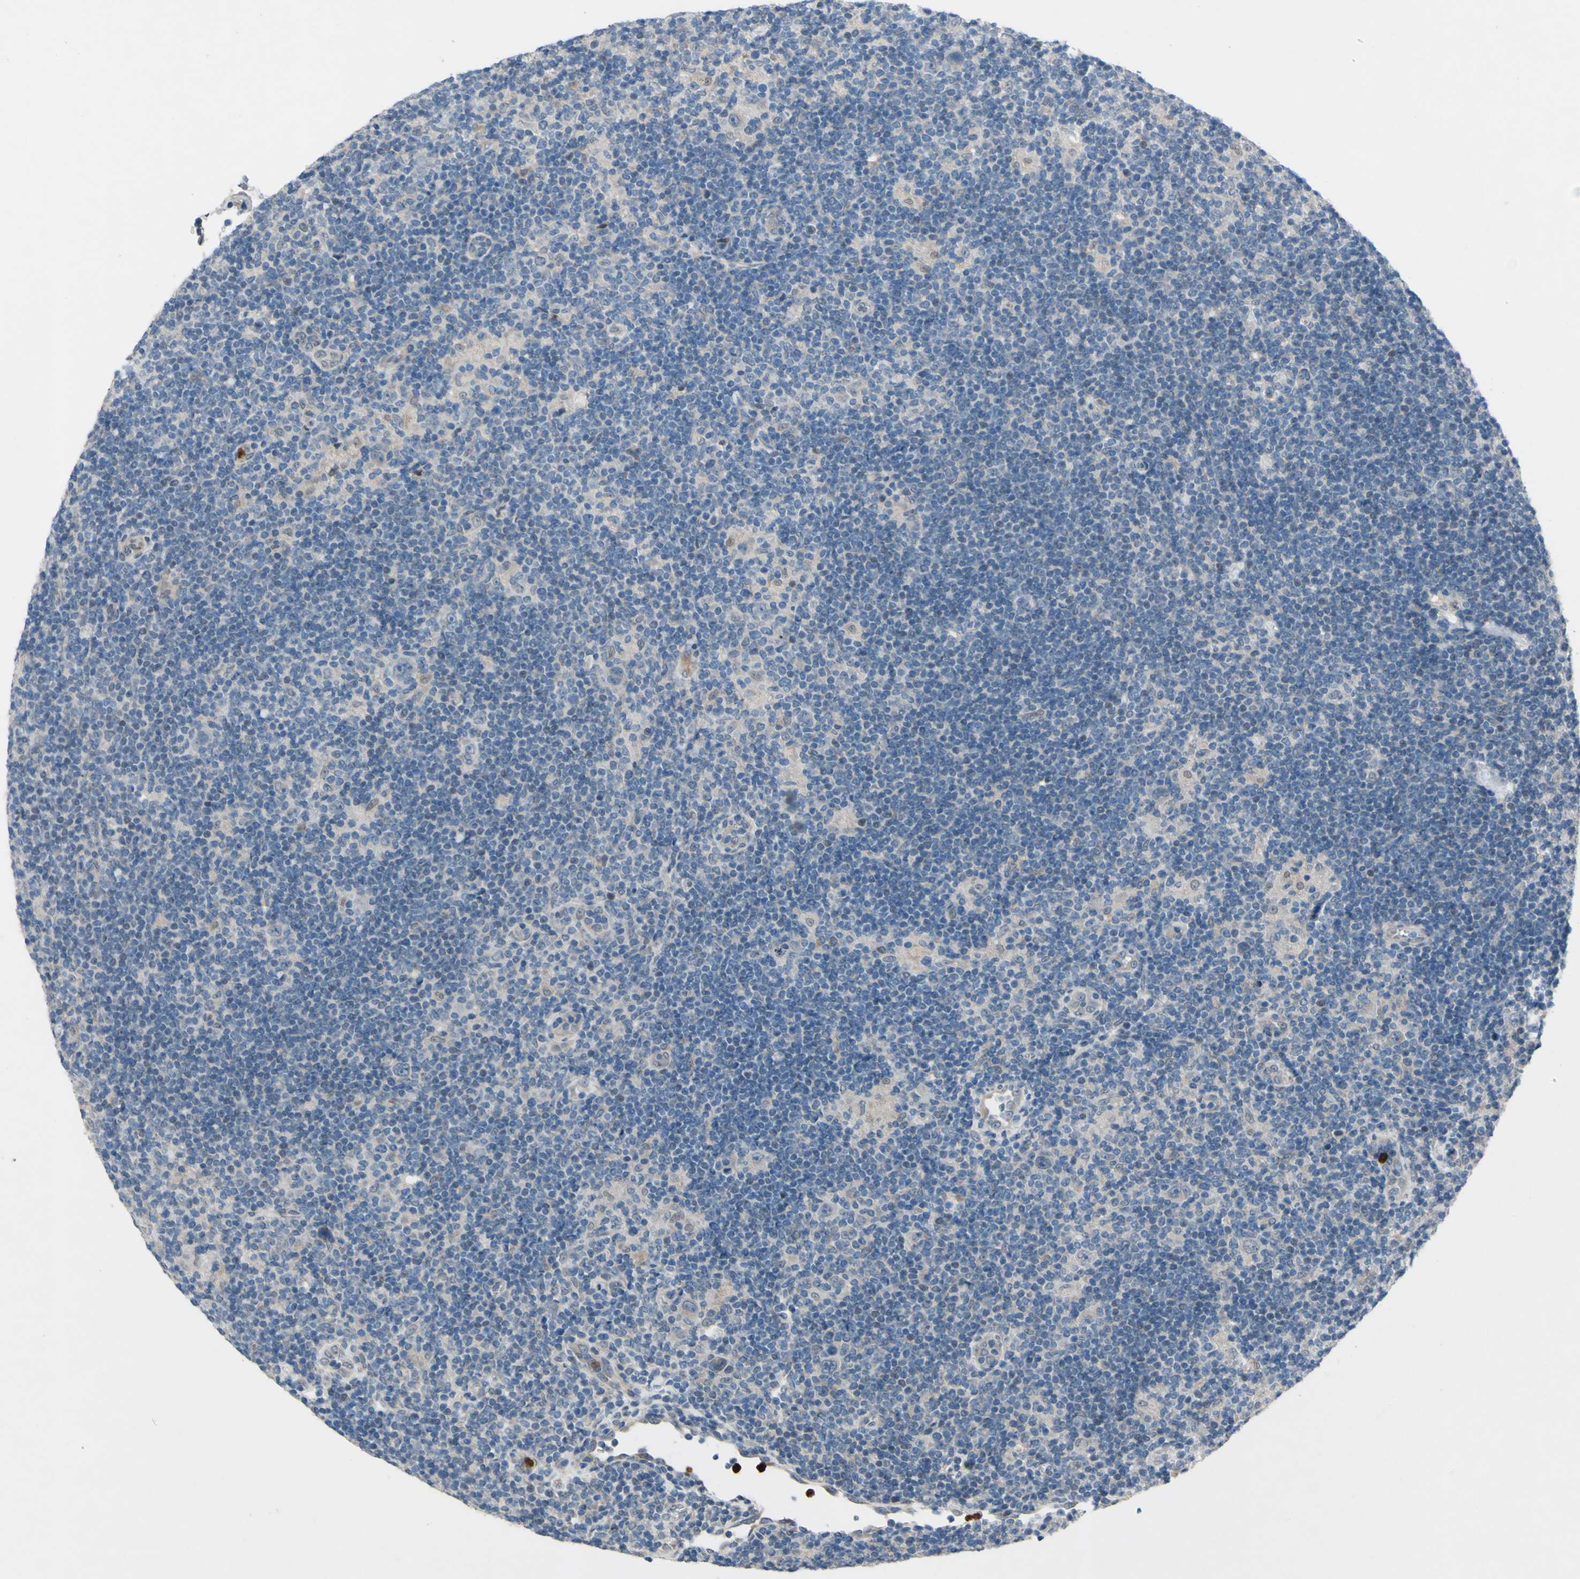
{"staining": {"intensity": "weak", "quantity": ">75%", "location": "cytoplasmic/membranous"}, "tissue": "lymphoma", "cell_type": "Tumor cells", "image_type": "cancer", "snomed": [{"axis": "morphology", "description": "Hodgkin's disease, NOS"}, {"axis": "topography", "description": "Lymph node"}], "caption": "Protein expression analysis of lymphoma shows weak cytoplasmic/membranous positivity in approximately >75% of tumor cells.", "gene": "GRAMD2B", "patient": {"sex": "female", "age": 57}}